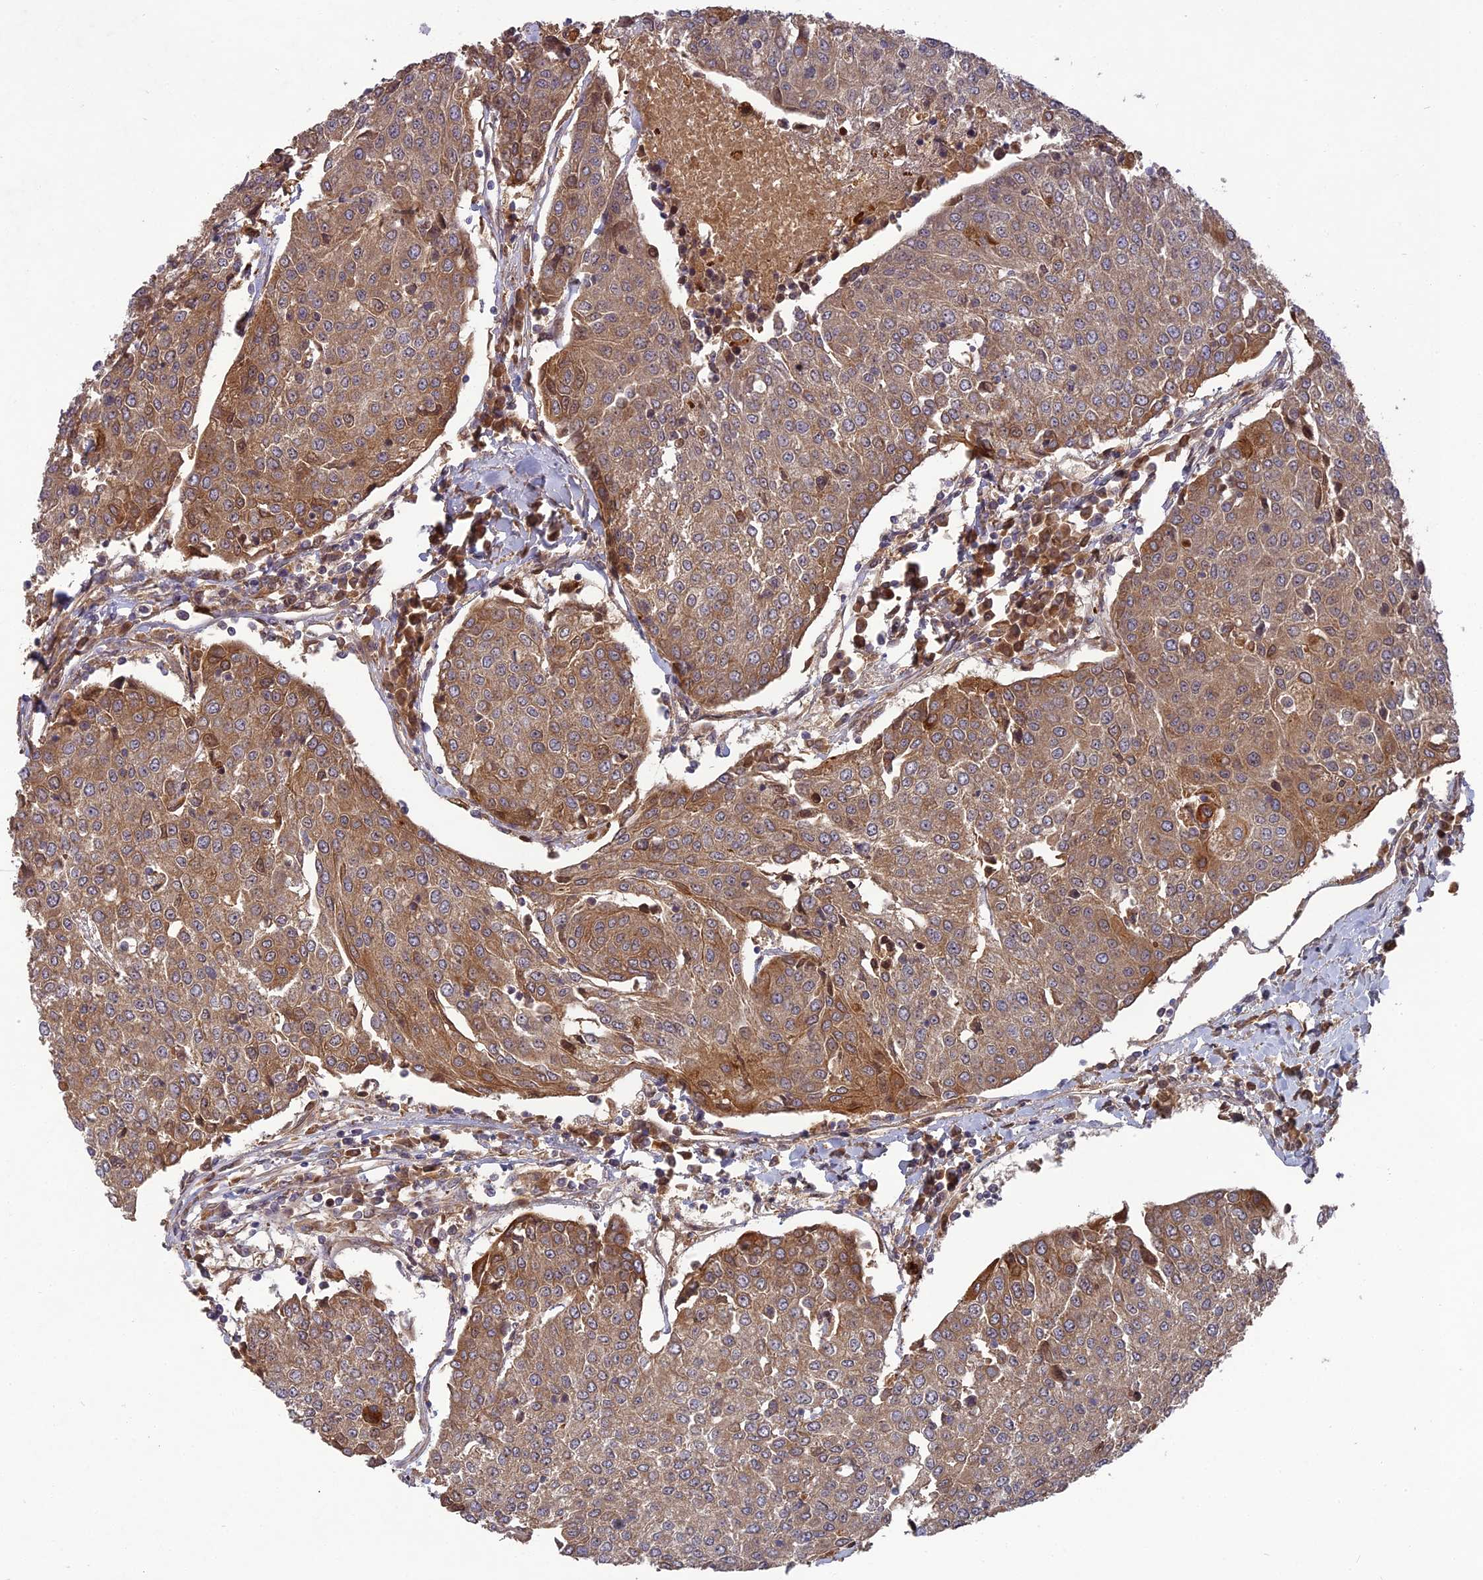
{"staining": {"intensity": "moderate", "quantity": "25%-75%", "location": "cytoplasmic/membranous"}, "tissue": "urothelial cancer", "cell_type": "Tumor cells", "image_type": "cancer", "snomed": [{"axis": "morphology", "description": "Urothelial carcinoma, High grade"}, {"axis": "topography", "description": "Urinary bladder"}], "caption": "Moderate cytoplasmic/membranous staining is seen in approximately 25%-75% of tumor cells in high-grade urothelial carcinoma.", "gene": "TMUB2", "patient": {"sex": "female", "age": 85}}